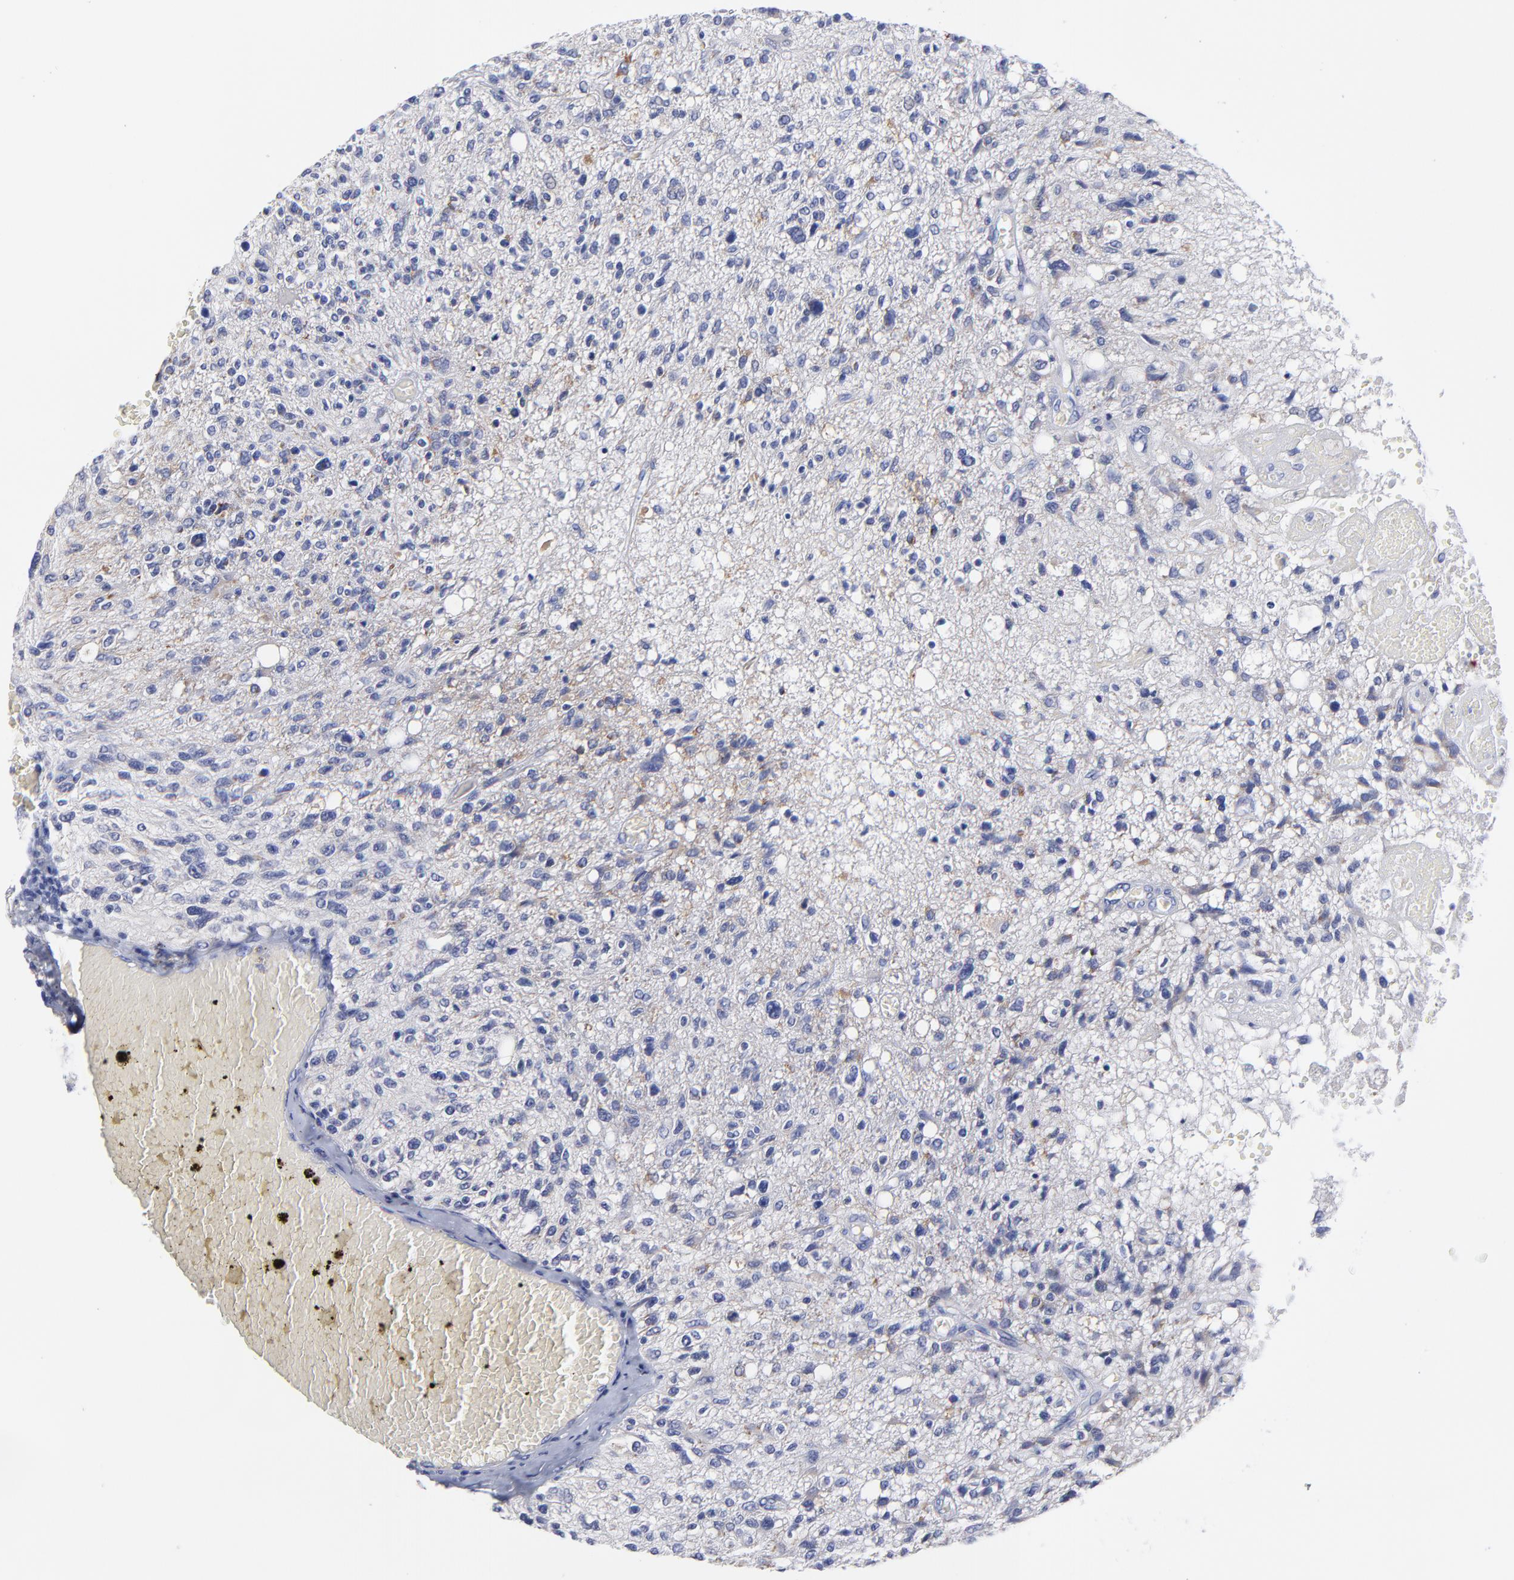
{"staining": {"intensity": "negative", "quantity": "none", "location": "none"}, "tissue": "glioma", "cell_type": "Tumor cells", "image_type": "cancer", "snomed": [{"axis": "morphology", "description": "Glioma, malignant, High grade"}, {"axis": "topography", "description": "Cerebral cortex"}], "caption": "A photomicrograph of malignant glioma (high-grade) stained for a protein reveals no brown staining in tumor cells.", "gene": "DUSP9", "patient": {"sex": "male", "age": 76}}